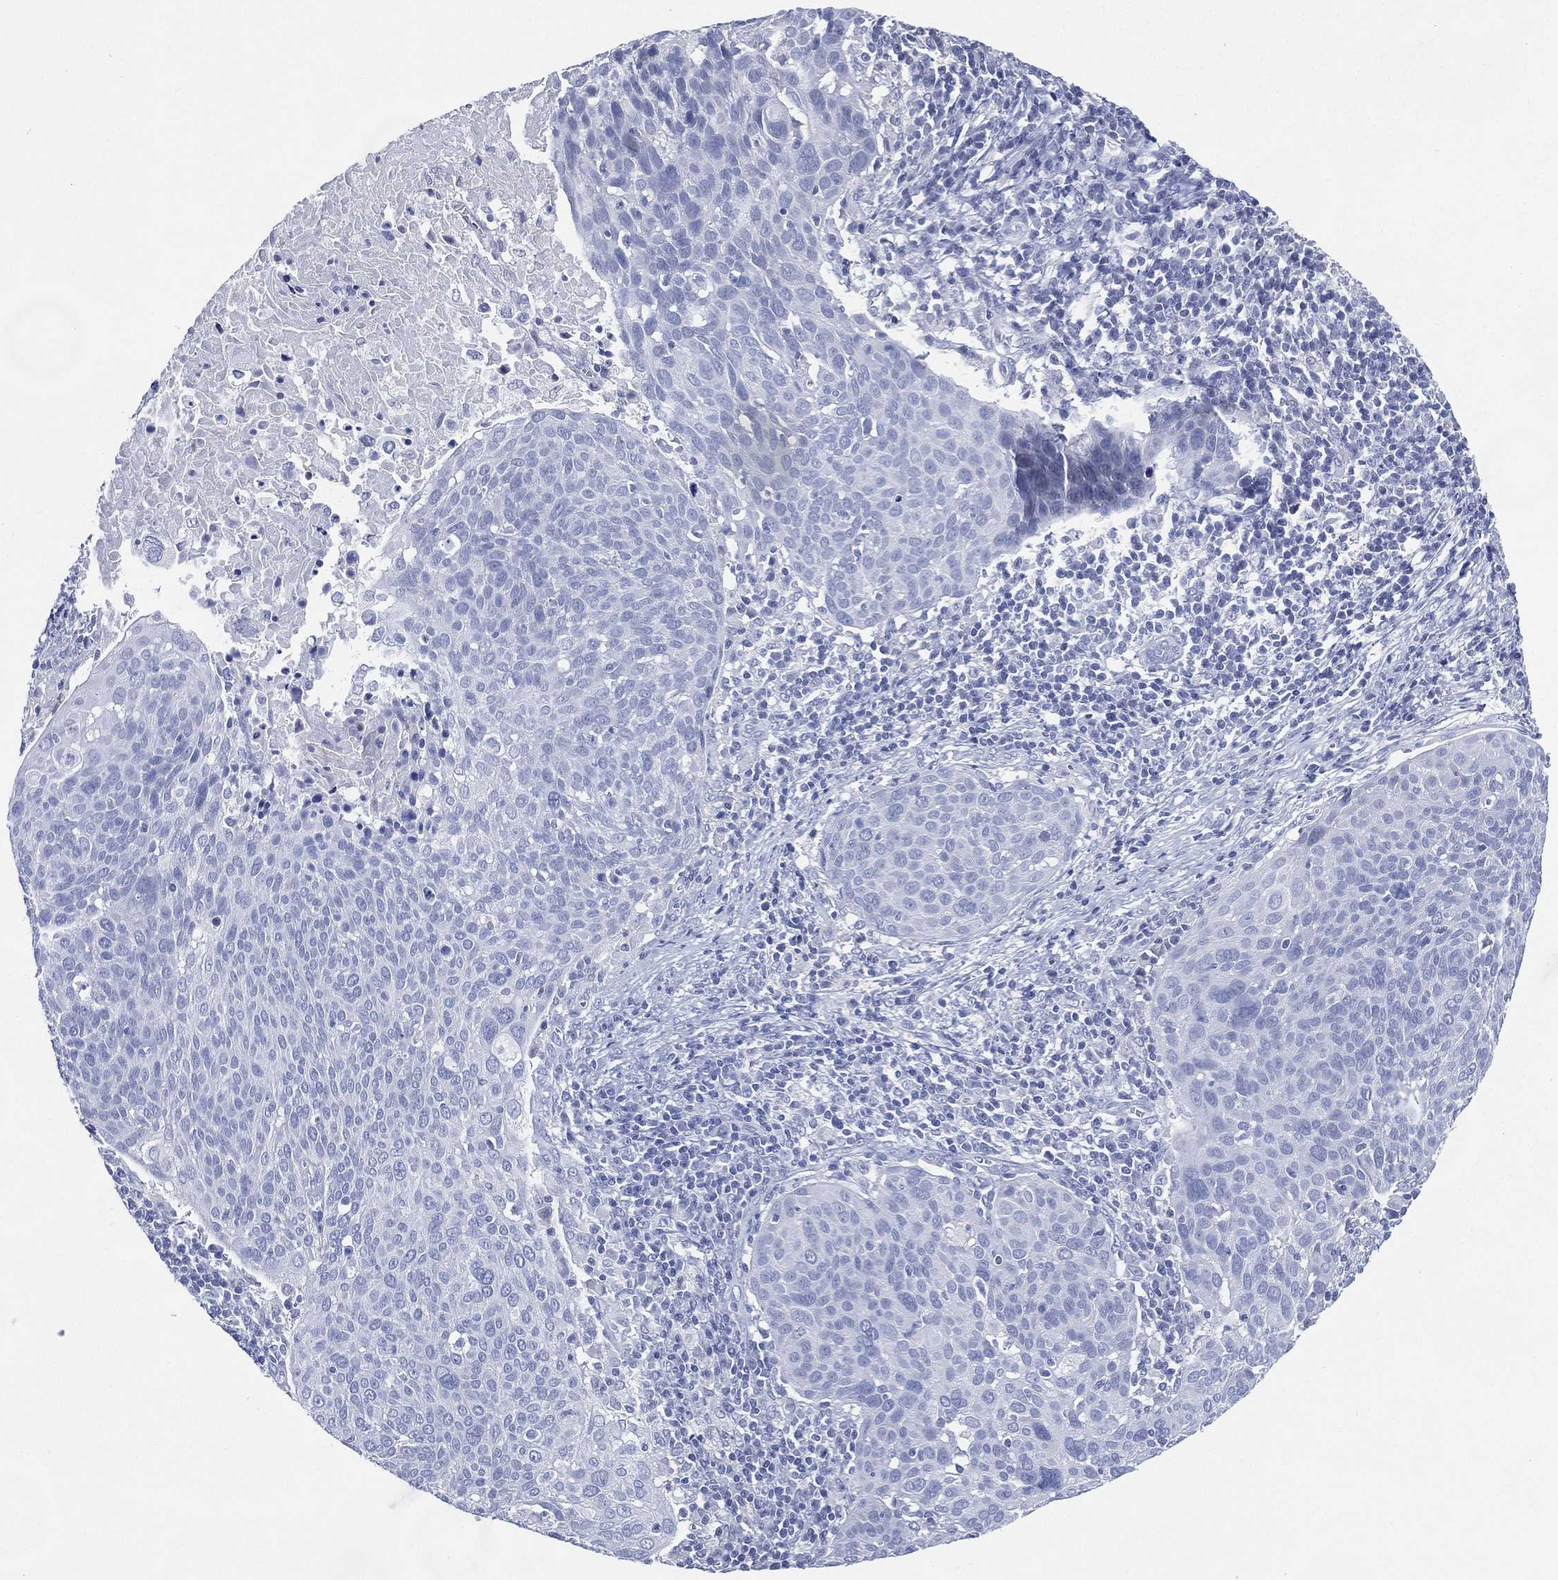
{"staining": {"intensity": "negative", "quantity": "none", "location": "none"}, "tissue": "cervical cancer", "cell_type": "Tumor cells", "image_type": "cancer", "snomed": [{"axis": "morphology", "description": "Squamous cell carcinoma, NOS"}, {"axis": "topography", "description": "Cervix"}], "caption": "IHC histopathology image of cervical cancer stained for a protein (brown), which exhibits no positivity in tumor cells.", "gene": "TMEM247", "patient": {"sex": "female", "age": 39}}